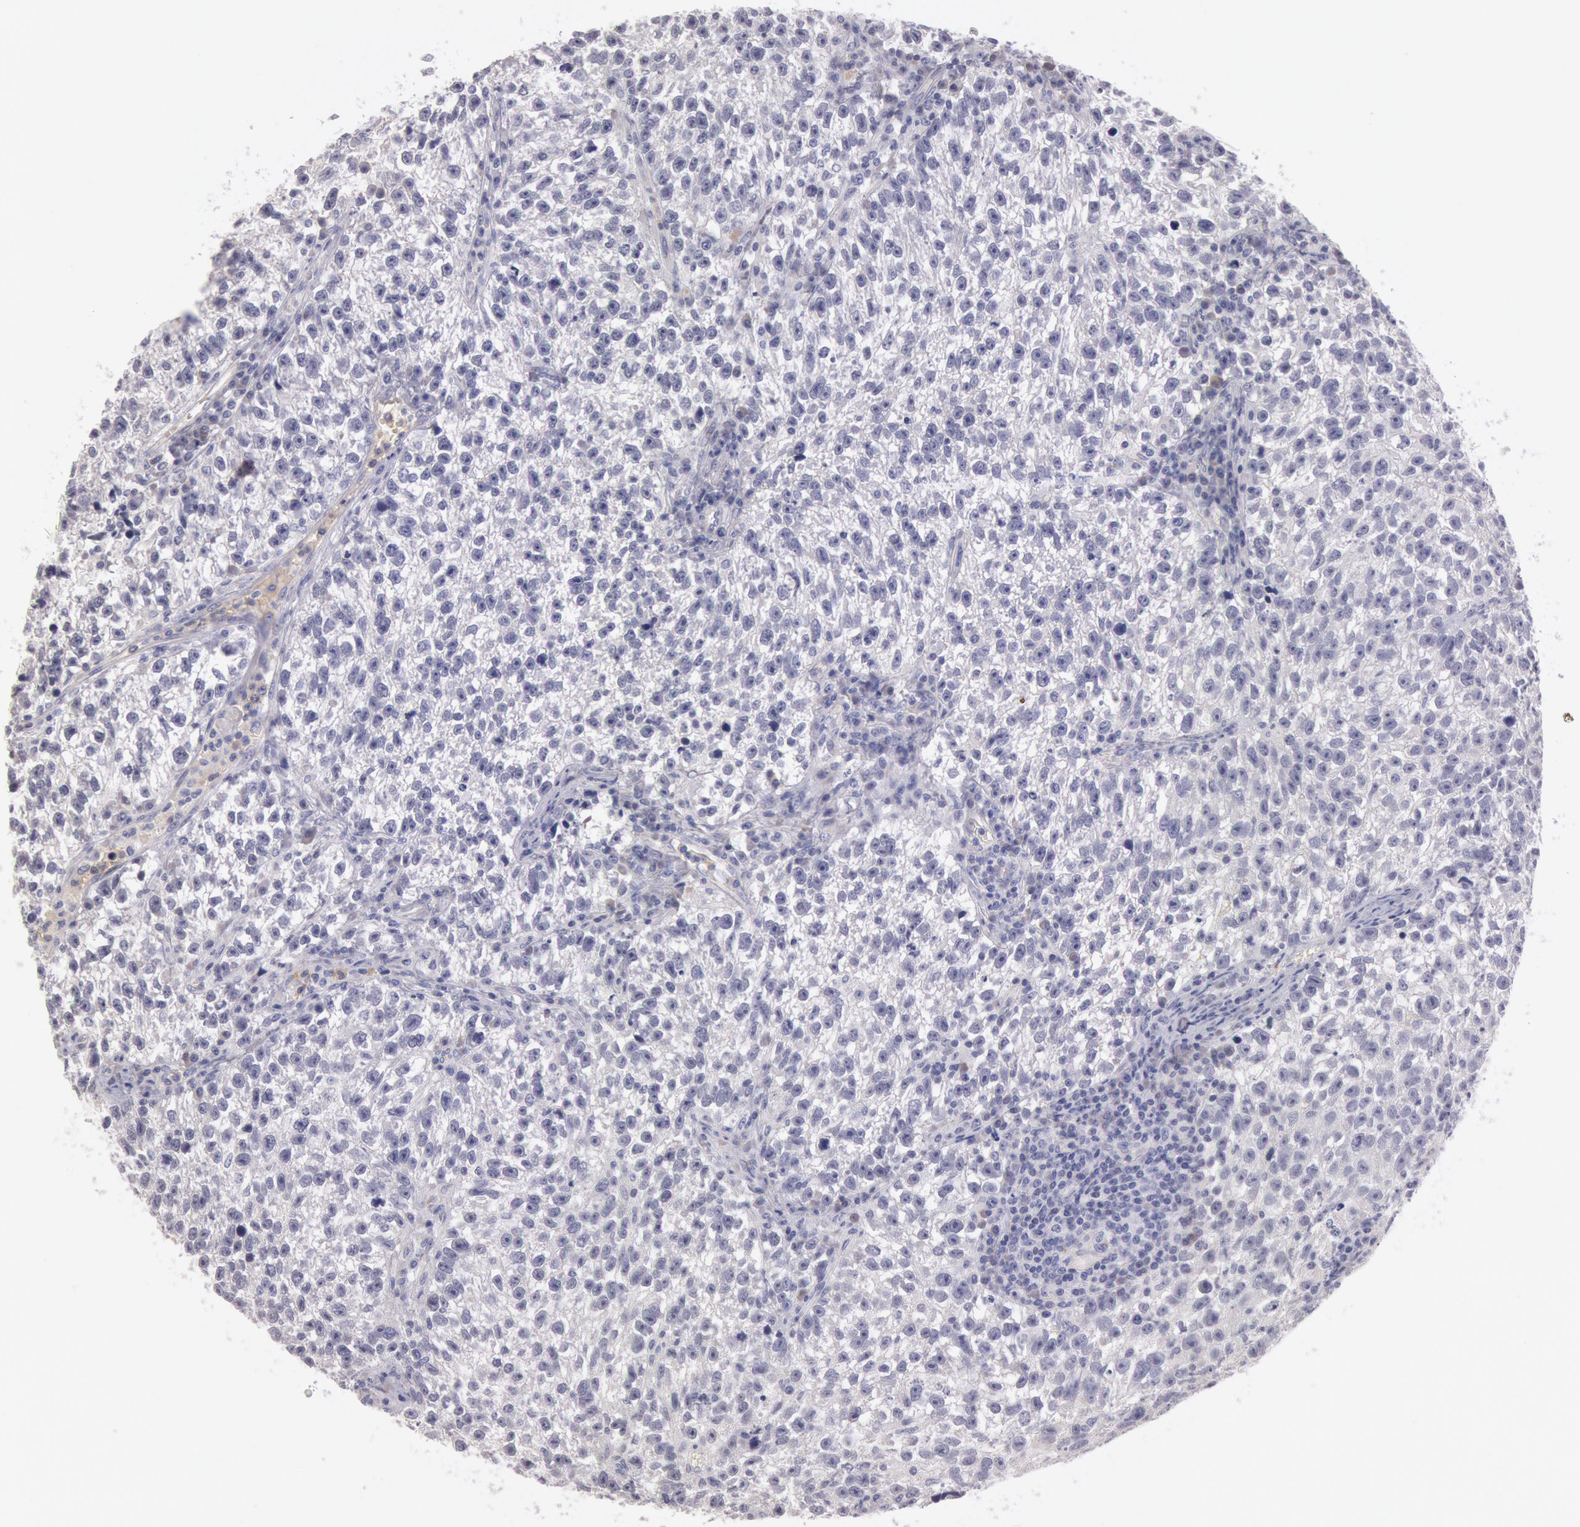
{"staining": {"intensity": "negative", "quantity": "none", "location": "none"}, "tissue": "testis cancer", "cell_type": "Tumor cells", "image_type": "cancer", "snomed": [{"axis": "morphology", "description": "Seminoma, NOS"}, {"axis": "topography", "description": "Testis"}], "caption": "Immunohistochemistry of human testis seminoma demonstrates no positivity in tumor cells. Nuclei are stained in blue.", "gene": "C1R", "patient": {"sex": "male", "age": 38}}